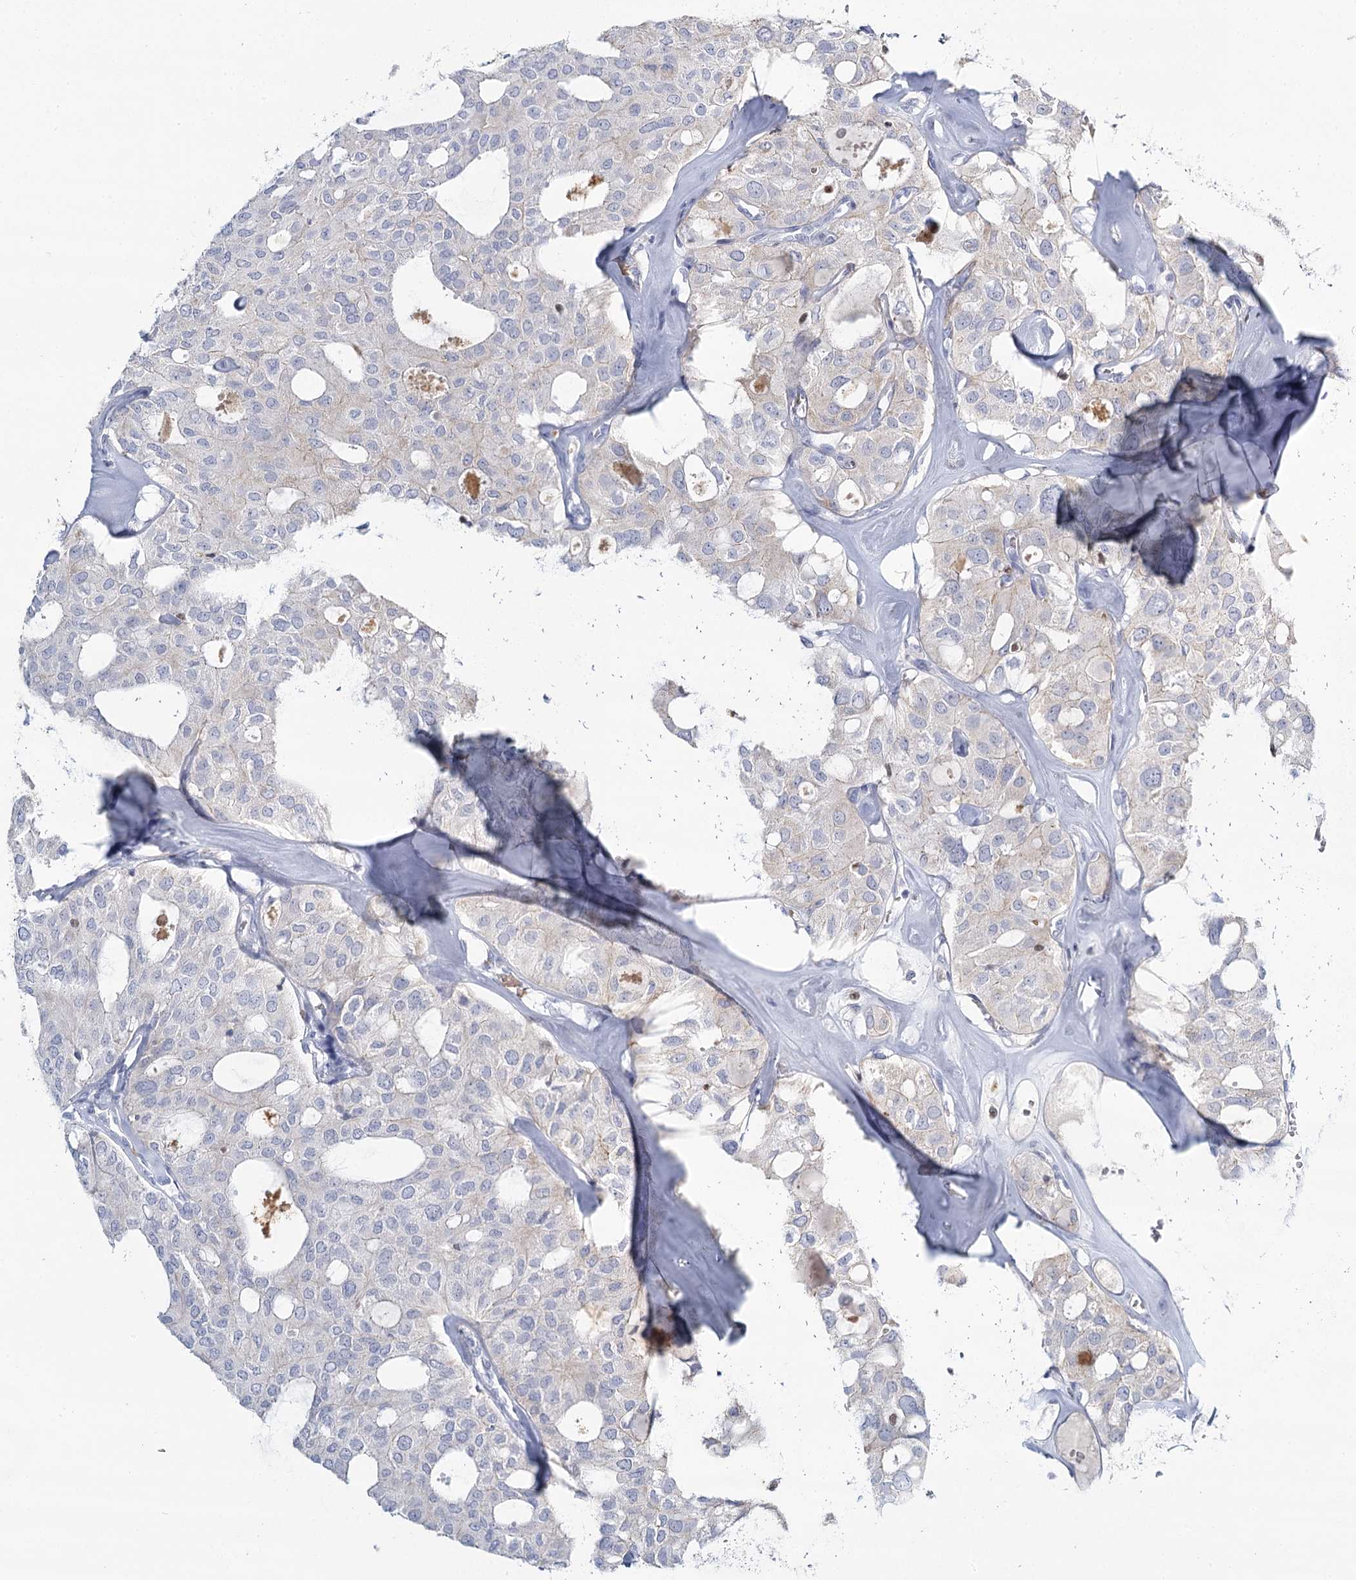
{"staining": {"intensity": "negative", "quantity": "none", "location": "none"}, "tissue": "thyroid cancer", "cell_type": "Tumor cells", "image_type": "cancer", "snomed": [{"axis": "morphology", "description": "Follicular adenoma carcinoma, NOS"}, {"axis": "topography", "description": "Thyroid gland"}], "caption": "Tumor cells are negative for protein expression in human thyroid cancer (follicular adenoma carcinoma).", "gene": "IGSF3", "patient": {"sex": "male", "age": 75}}